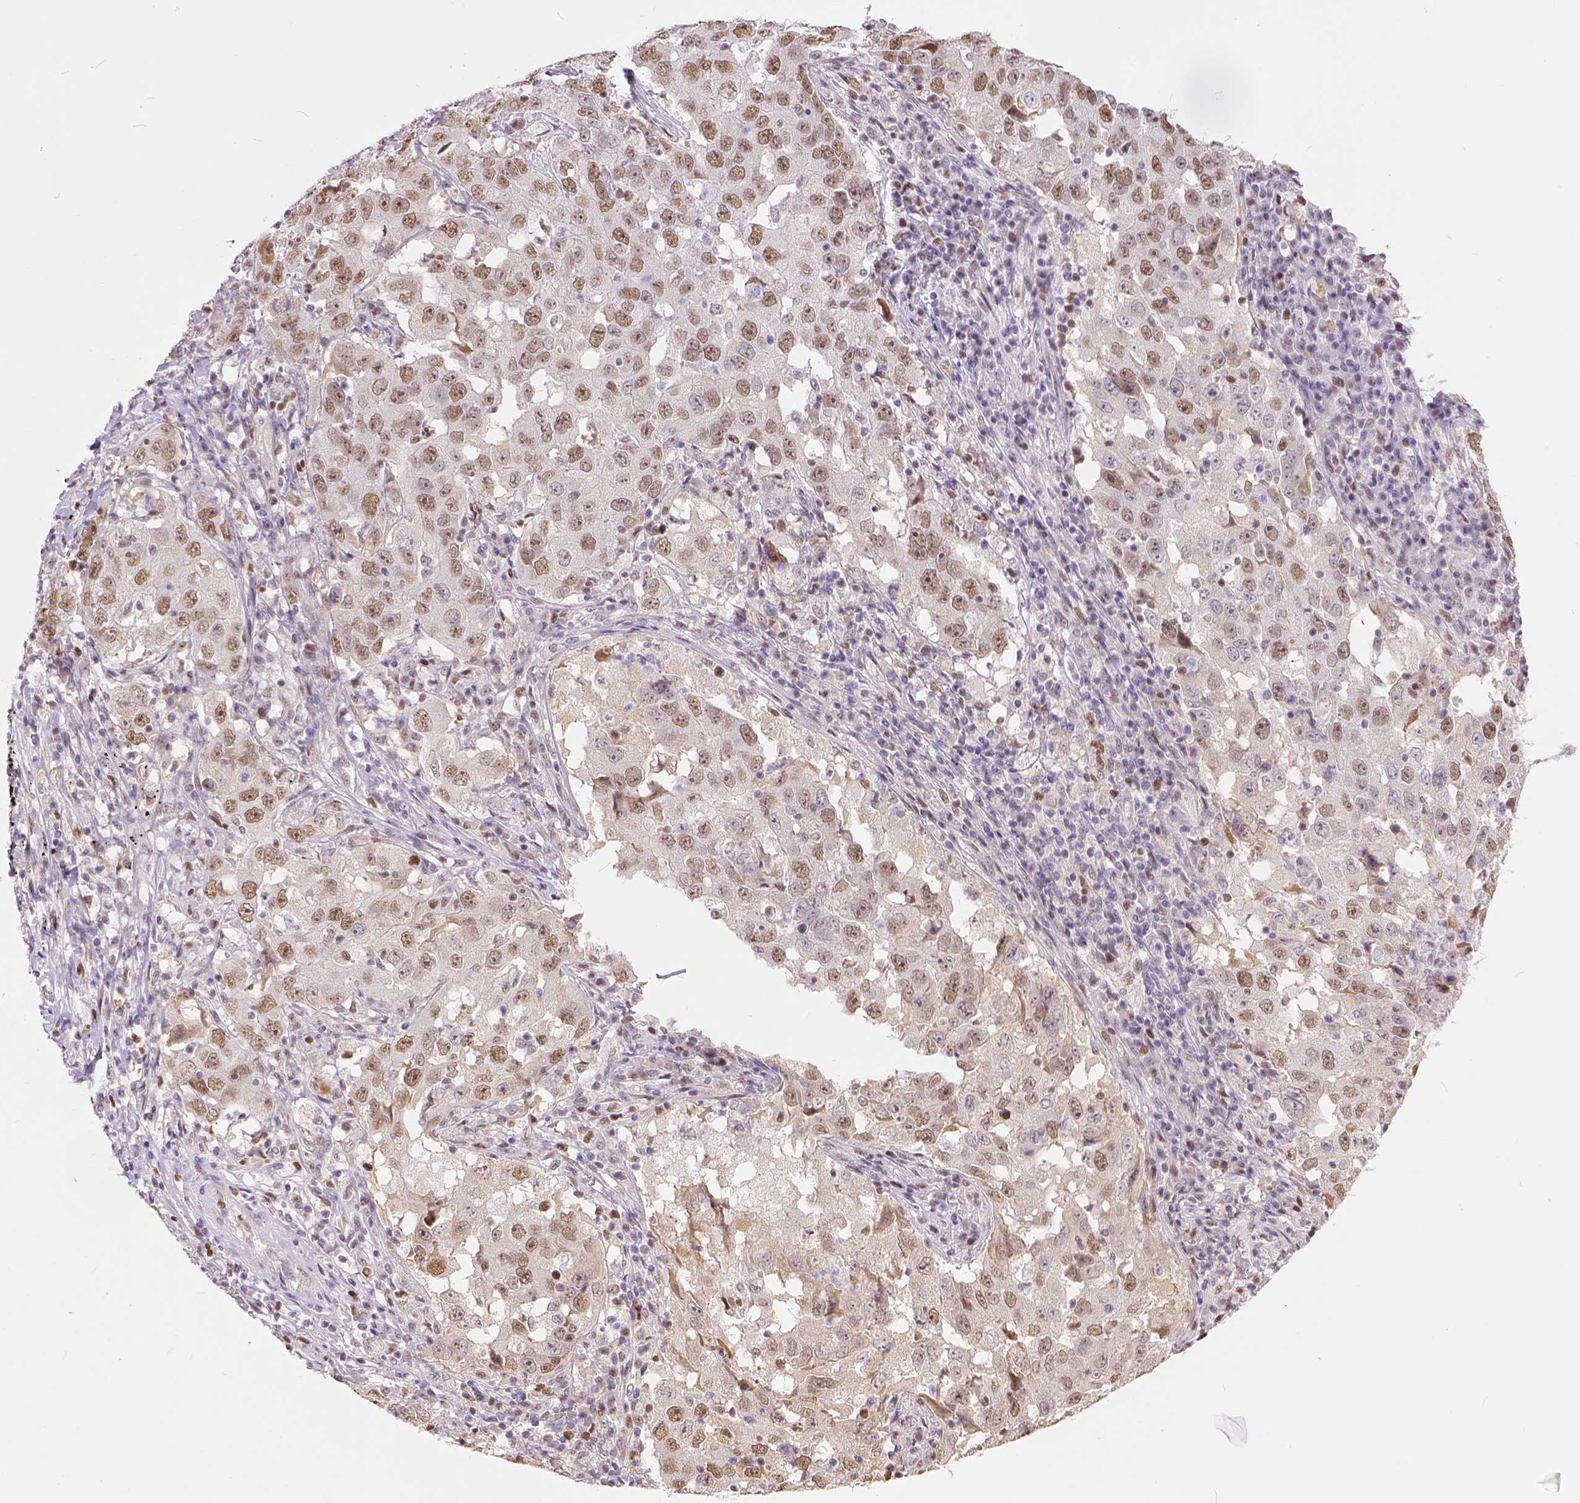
{"staining": {"intensity": "weak", "quantity": ">75%", "location": "nuclear"}, "tissue": "lung cancer", "cell_type": "Tumor cells", "image_type": "cancer", "snomed": [{"axis": "morphology", "description": "Adenocarcinoma, NOS"}, {"axis": "topography", "description": "Lung"}], "caption": "Protein staining demonstrates weak nuclear staining in approximately >75% of tumor cells in lung cancer (adenocarcinoma).", "gene": "ERCC1", "patient": {"sex": "male", "age": 73}}